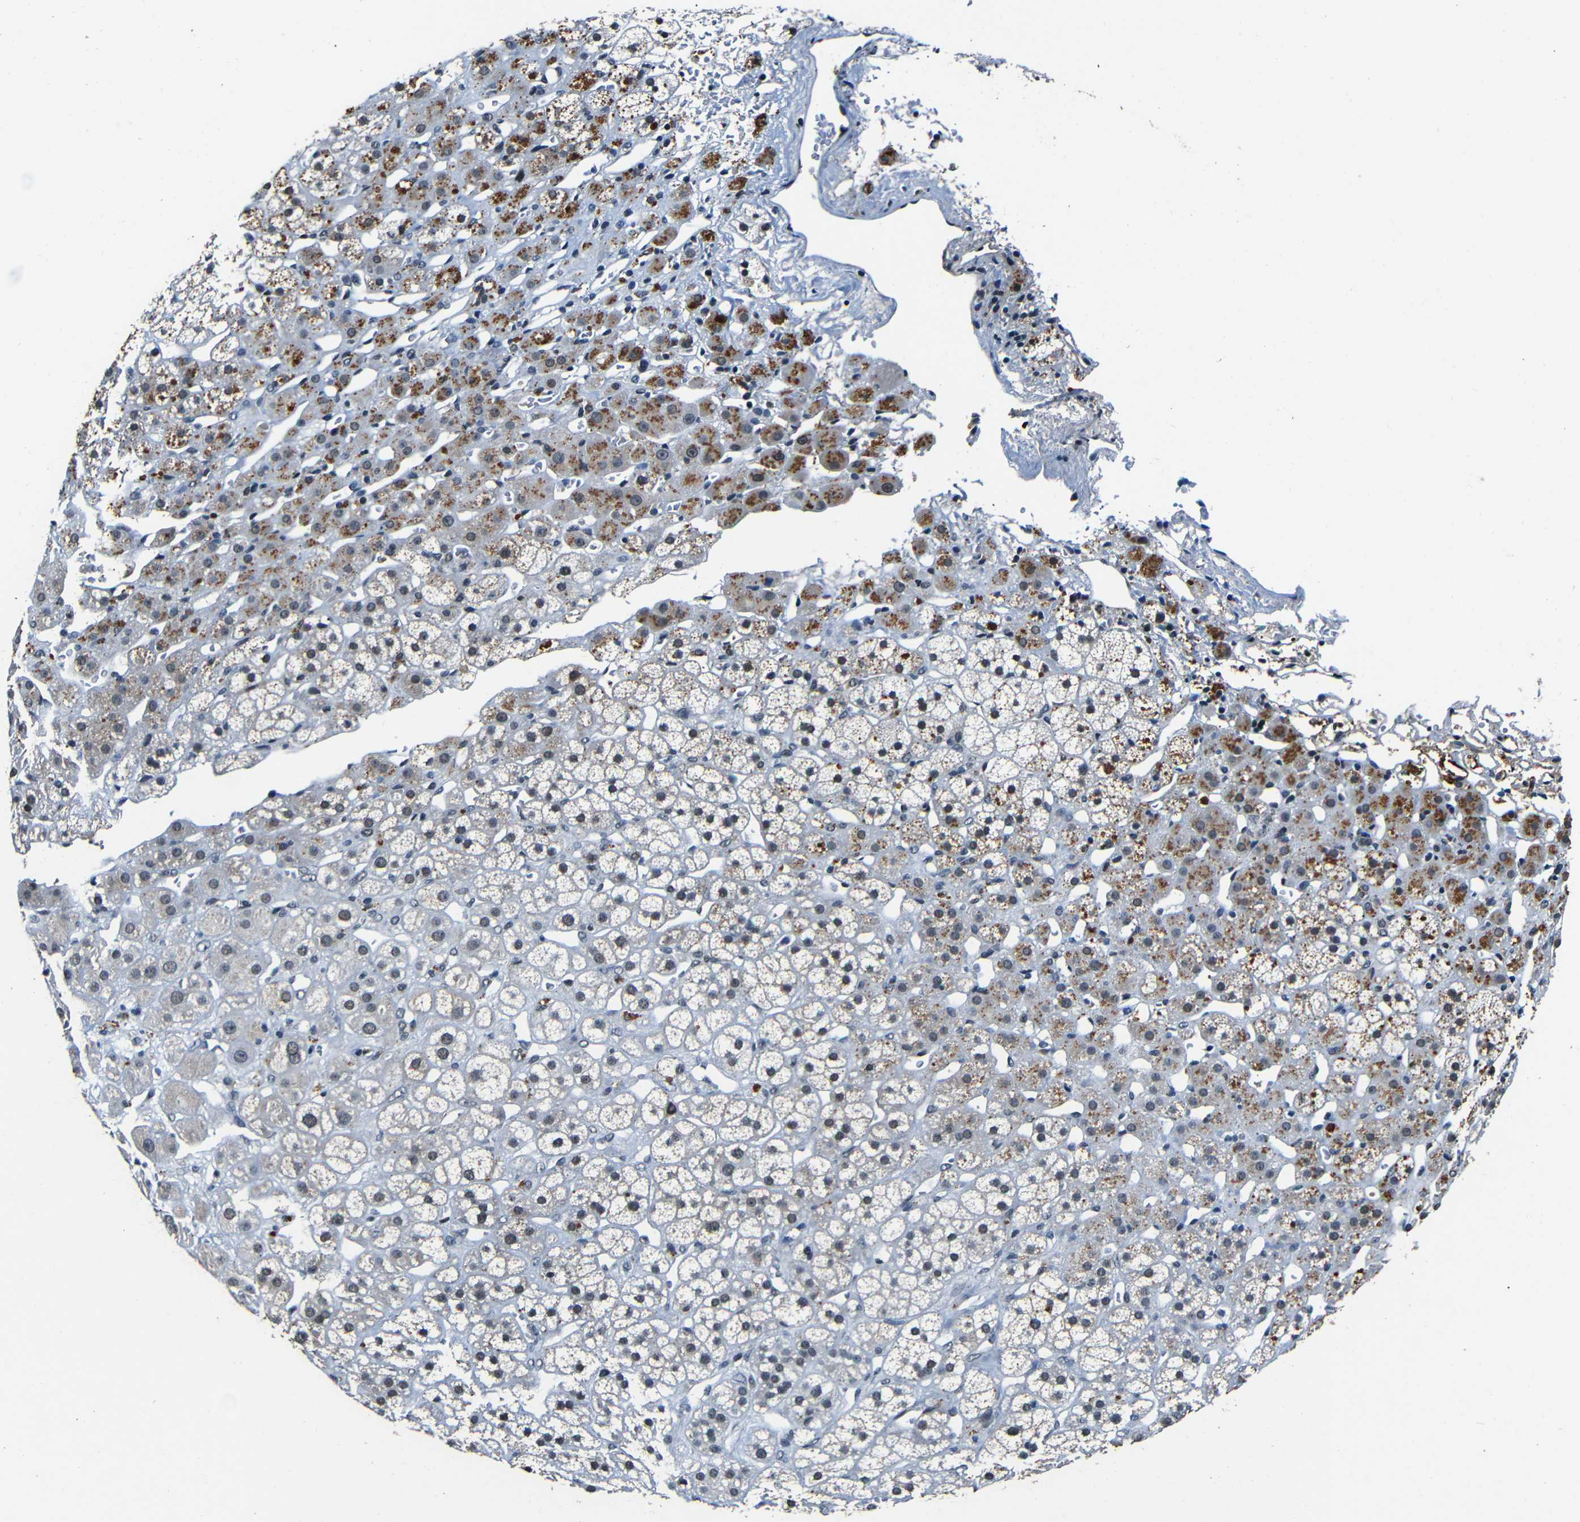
{"staining": {"intensity": "moderate", "quantity": ">75%", "location": "cytoplasmic/membranous,nuclear"}, "tissue": "adrenal gland", "cell_type": "Glandular cells", "image_type": "normal", "snomed": [{"axis": "morphology", "description": "Normal tissue, NOS"}, {"axis": "topography", "description": "Adrenal gland"}], "caption": "An image of human adrenal gland stained for a protein shows moderate cytoplasmic/membranous,nuclear brown staining in glandular cells.", "gene": "FOXD4L1", "patient": {"sex": "male", "age": 56}}